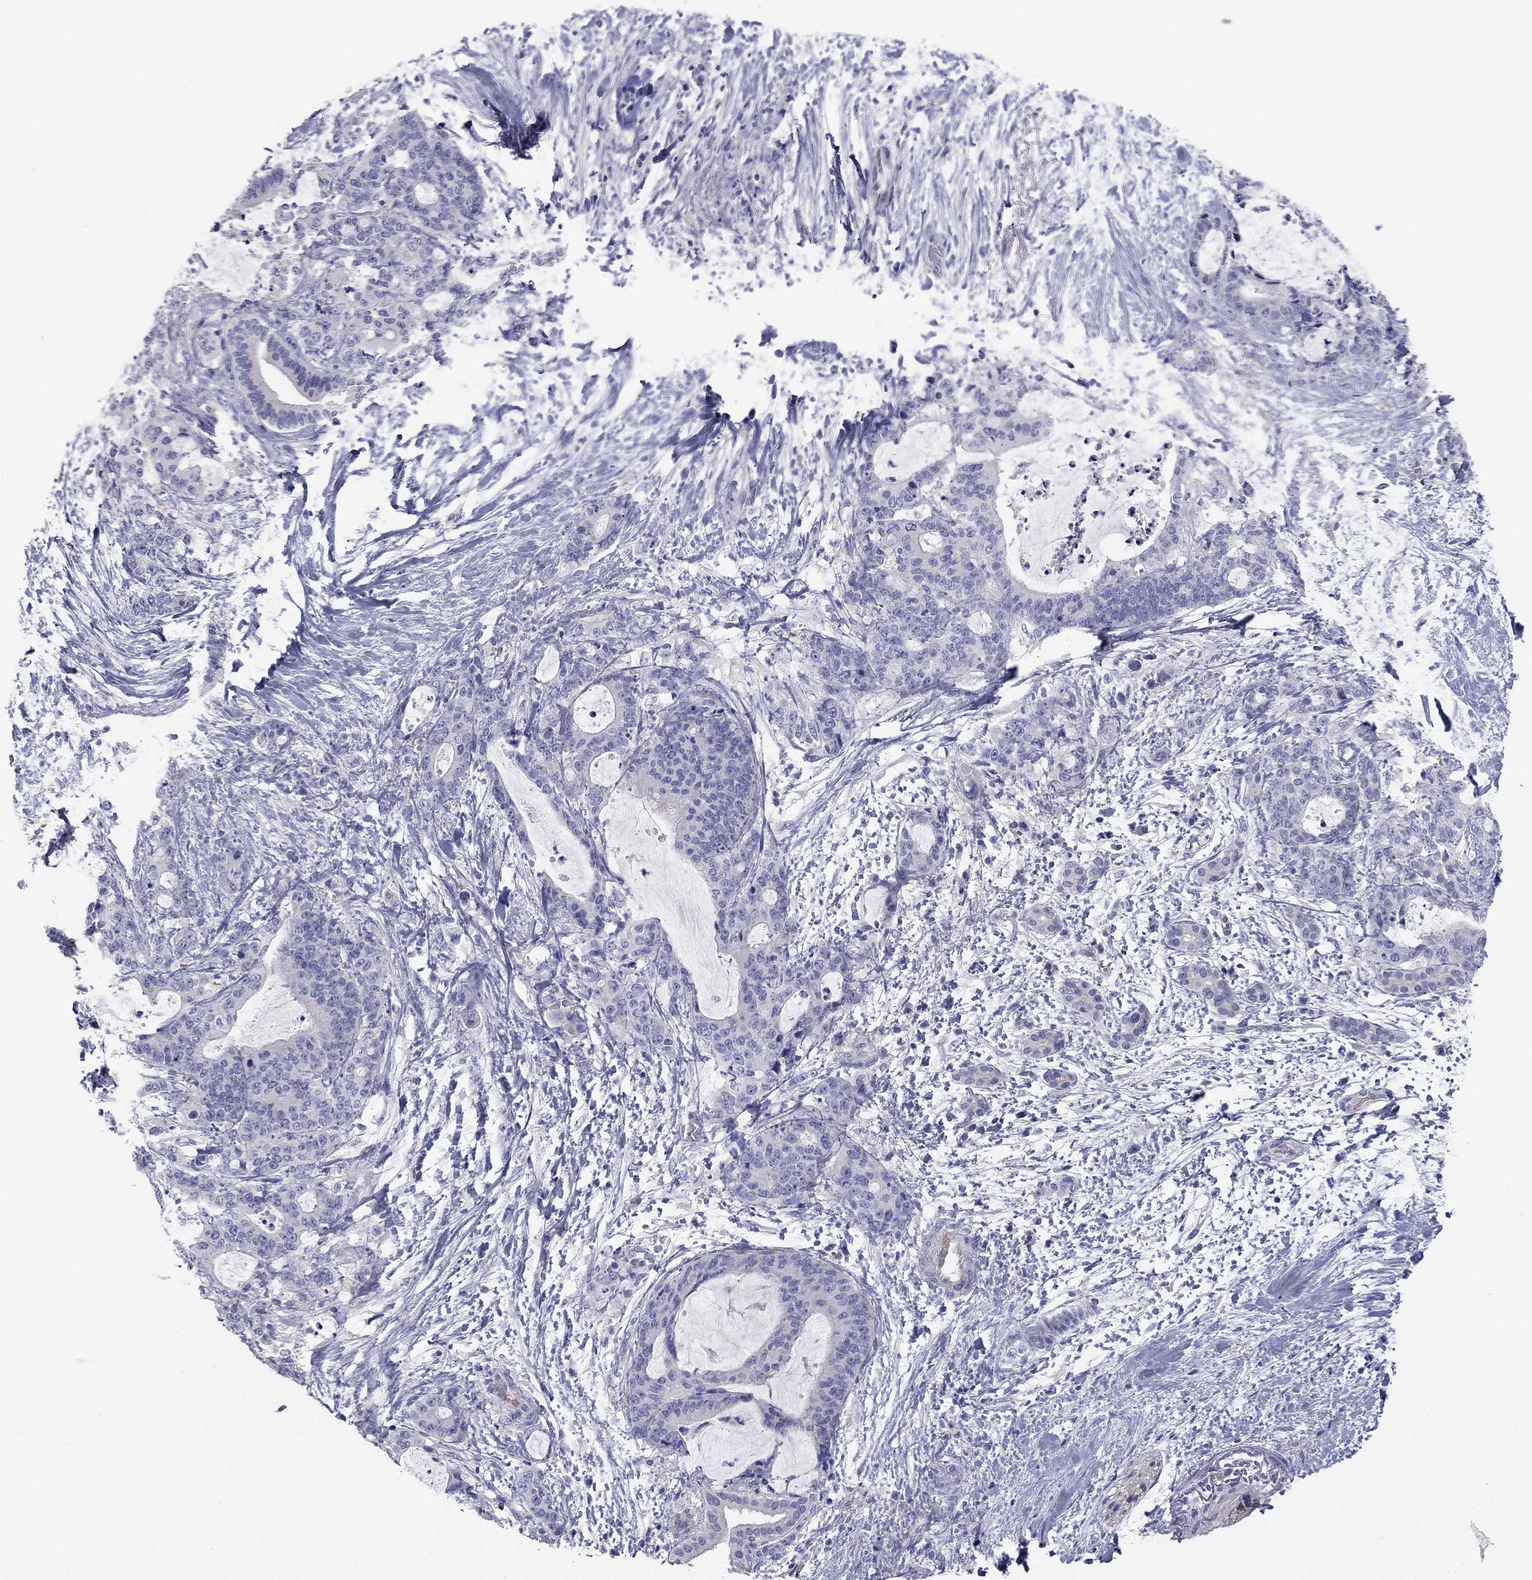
{"staining": {"intensity": "negative", "quantity": "none", "location": "none"}, "tissue": "liver cancer", "cell_type": "Tumor cells", "image_type": "cancer", "snomed": [{"axis": "morphology", "description": "Cholangiocarcinoma"}, {"axis": "topography", "description": "Liver"}], "caption": "Immunohistochemistry image of neoplastic tissue: cholangiocarcinoma (liver) stained with DAB exhibits no significant protein staining in tumor cells.", "gene": "SEPTIN3", "patient": {"sex": "female", "age": 73}}